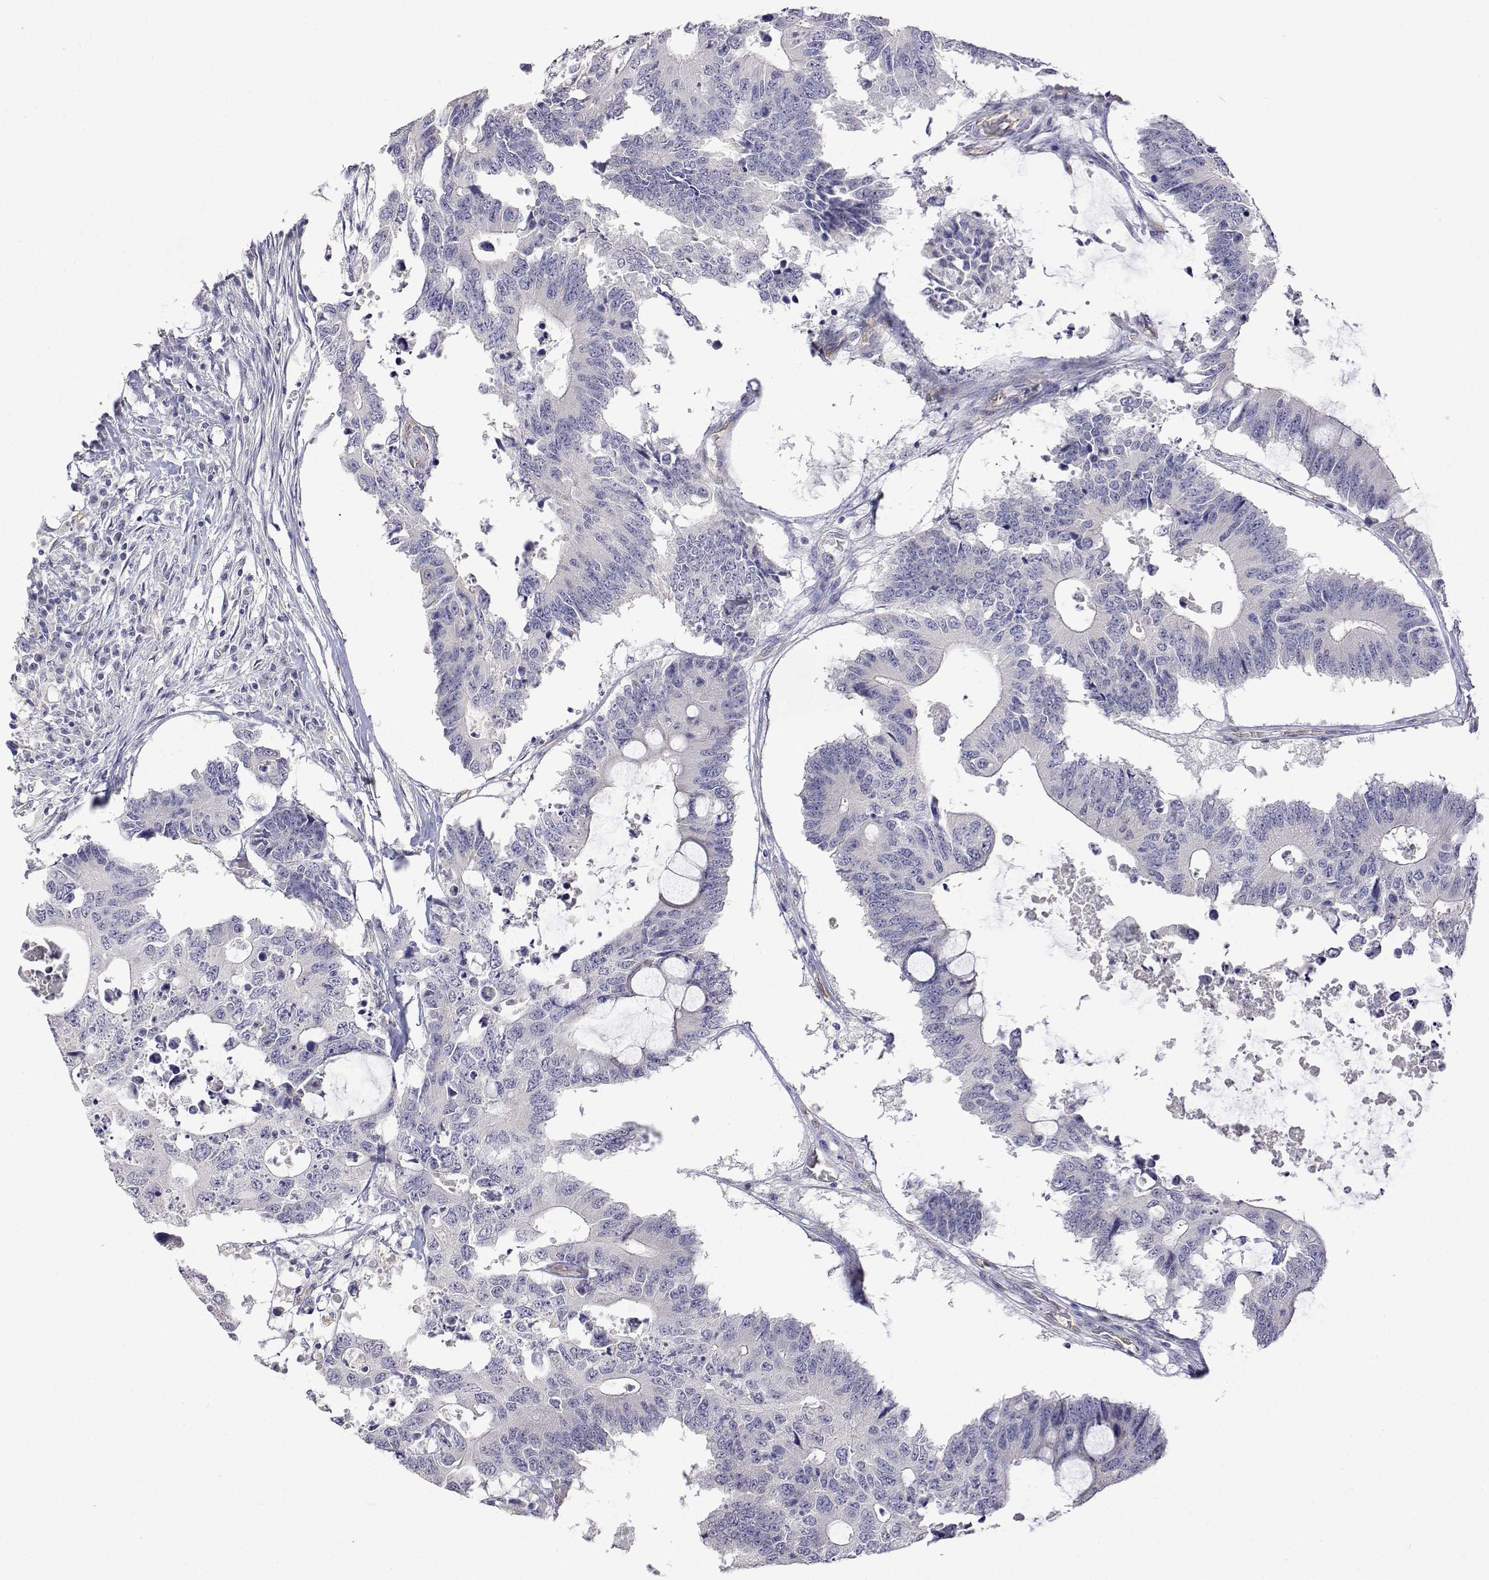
{"staining": {"intensity": "negative", "quantity": "none", "location": "none"}, "tissue": "colorectal cancer", "cell_type": "Tumor cells", "image_type": "cancer", "snomed": [{"axis": "morphology", "description": "Adenocarcinoma, NOS"}, {"axis": "topography", "description": "Colon"}], "caption": "Immunohistochemical staining of colorectal cancer (adenocarcinoma) reveals no significant staining in tumor cells. Nuclei are stained in blue.", "gene": "PLCB1", "patient": {"sex": "male", "age": 71}}